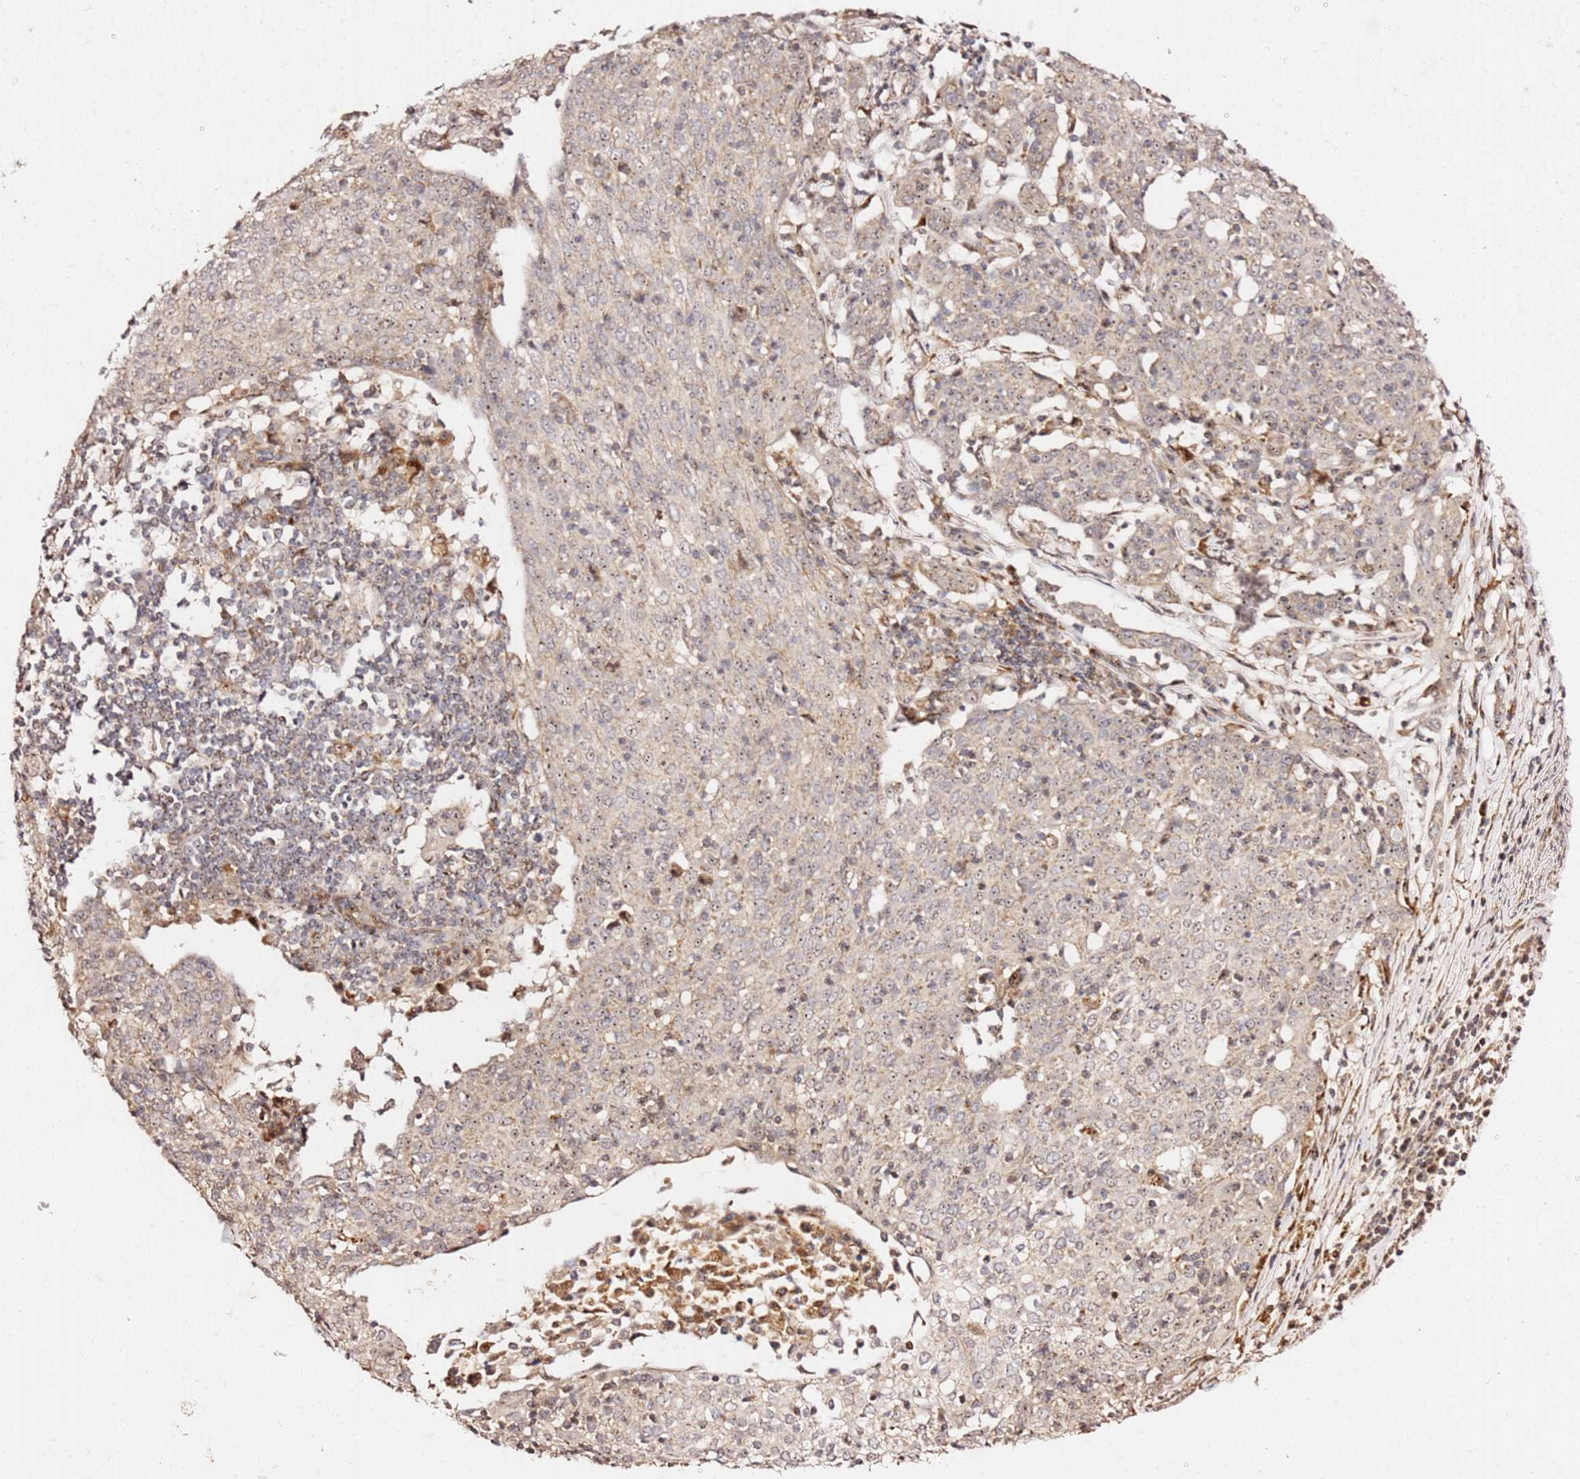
{"staining": {"intensity": "weak", "quantity": ">75%", "location": "cytoplasmic/membranous,nuclear"}, "tissue": "cervical cancer", "cell_type": "Tumor cells", "image_type": "cancer", "snomed": [{"axis": "morphology", "description": "Squamous cell carcinoma, NOS"}, {"axis": "topography", "description": "Cervix"}], "caption": "An immunohistochemistry histopathology image of neoplastic tissue is shown. Protein staining in brown labels weak cytoplasmic/membranous and nuclear positivity in cervical squamous cell carcinoma within tumor cells. The staining was performed using DAB, with brown indicating positive protein expression. Nuclei are stained blue with hematoxylin.", "gene": "KIF25", "patient": {"sex": "female", "age": 67}}